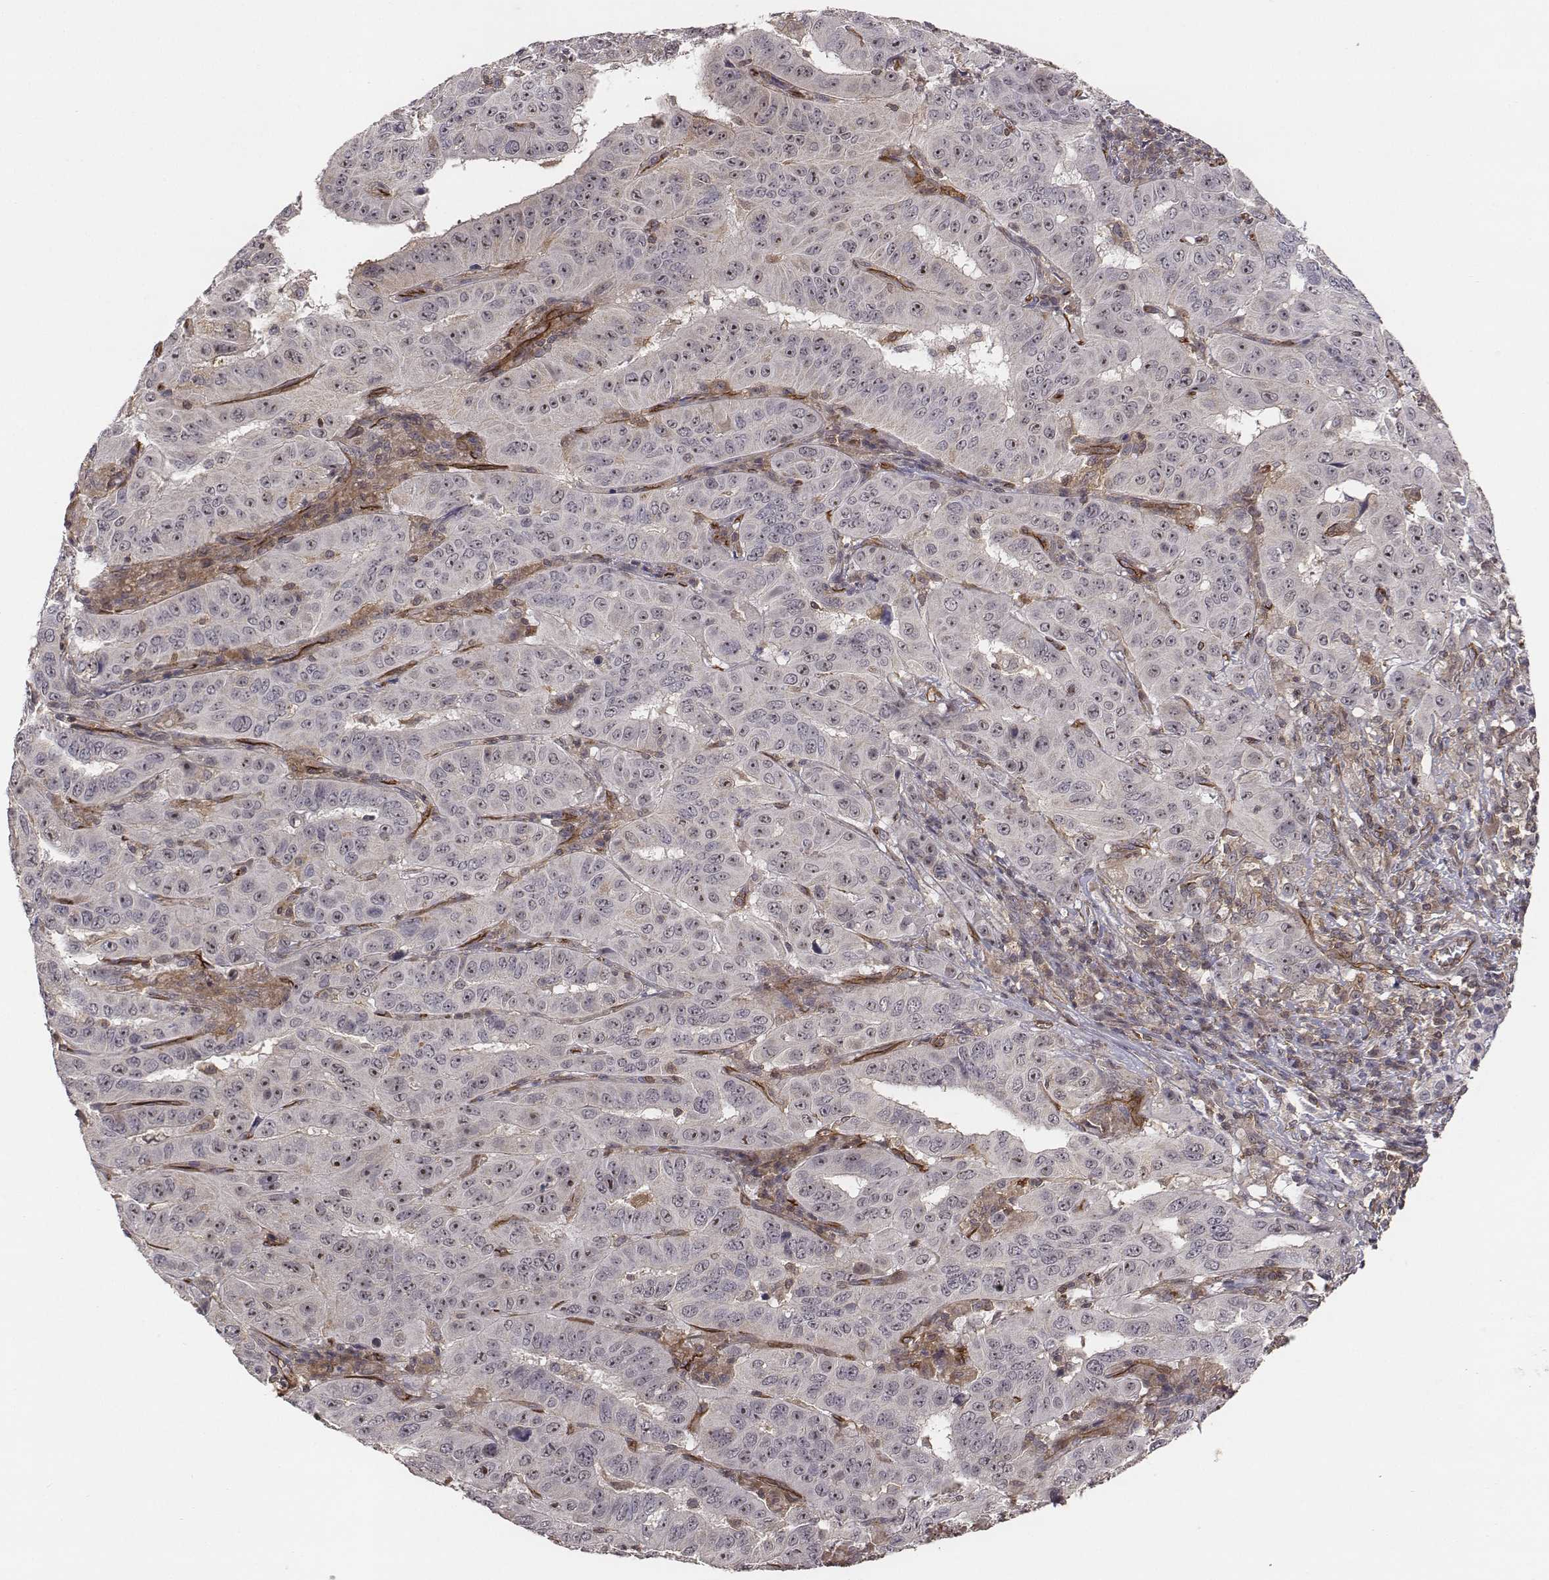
{"staining": {"intensity": "negative", "quantity": "none", "location": "none"}, "tissue": "pancreatic cancer", "cell_type": "Tumor cells", "image_type": "cancer", "snomed": [{"axis": "morphology", "description": "Adenocarcinoma, NOS"}, {"axis": "topography", "description": "Pancreas"}], "caption": "DAB (3,3'-diaminobenzidine) immunohistochemical staining of human pancreatic adenocarcinoma demonstrates no significant staining in tumor cells. (Brightfield microscopy of DAB (3,3'-diaminobenzidine) immunohistochemistry (IHC) at high magnification).", "gene": "PTPRG", "patient": {"sex": "male", "age": 63}}